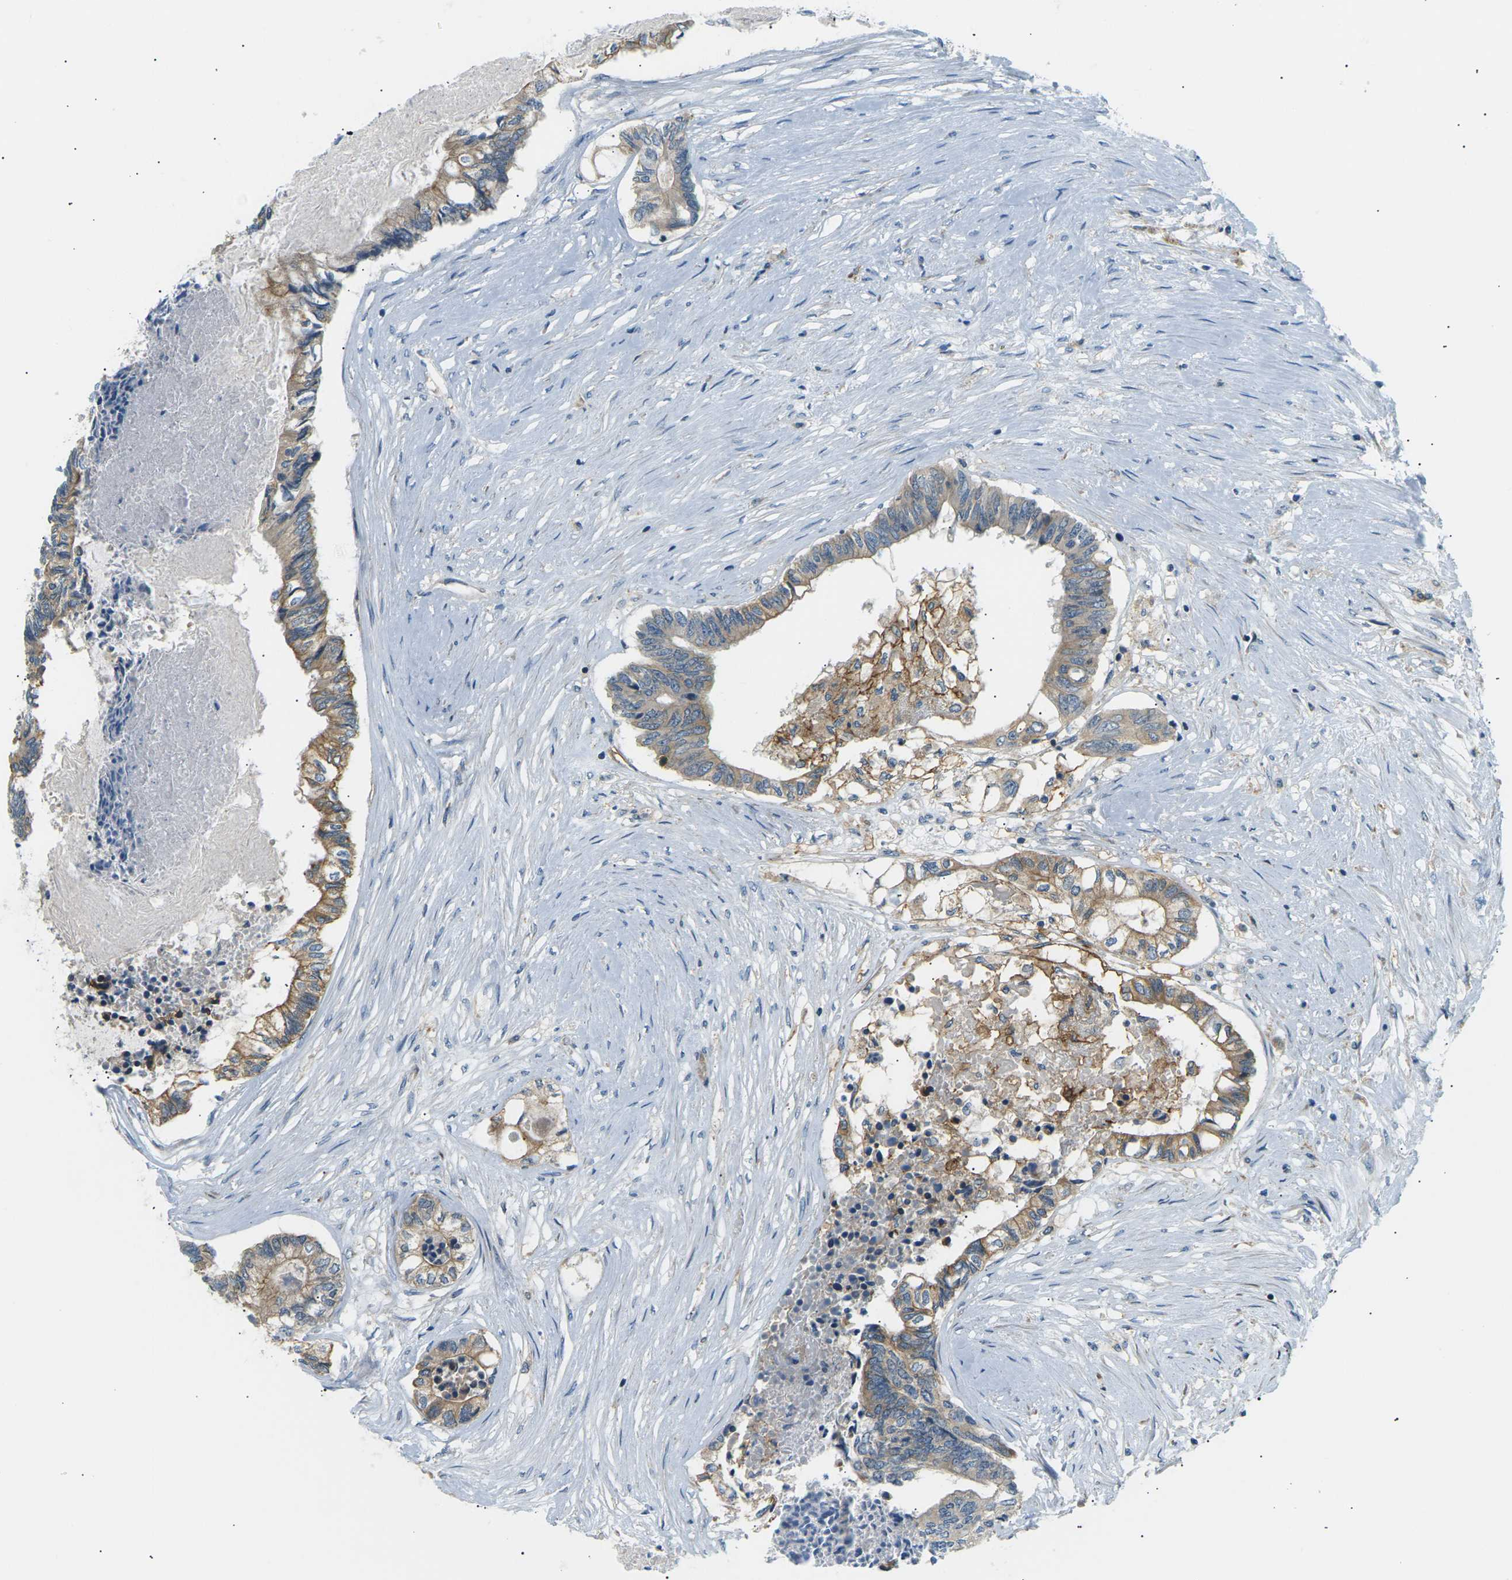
{"staining": {"intensity": "moderate", "quantity": ">75%", "location": "cytoplasmic/membranous"}, "tissue": "colorectal cancer", "cell_type": "Tumor cells", "image_type": "cancer", "snomed": [{"axis": "morphology", "description": "Adenocarcinoma, NOS"}, {"axis": "topography", "description": "Rectum"}], "caption": "IHC image of neoplastic tissue: adenocarcinoma (colorectal) stained using IHC exhibits medium levels of moderate protein expression localized specifically in the cytoplasmic/membranous of tumor cells, appearing as a cytoplasmic/membranous brown color.", "gene": "TBC1D8", "patient": {"sex": "male", "age": 63}}